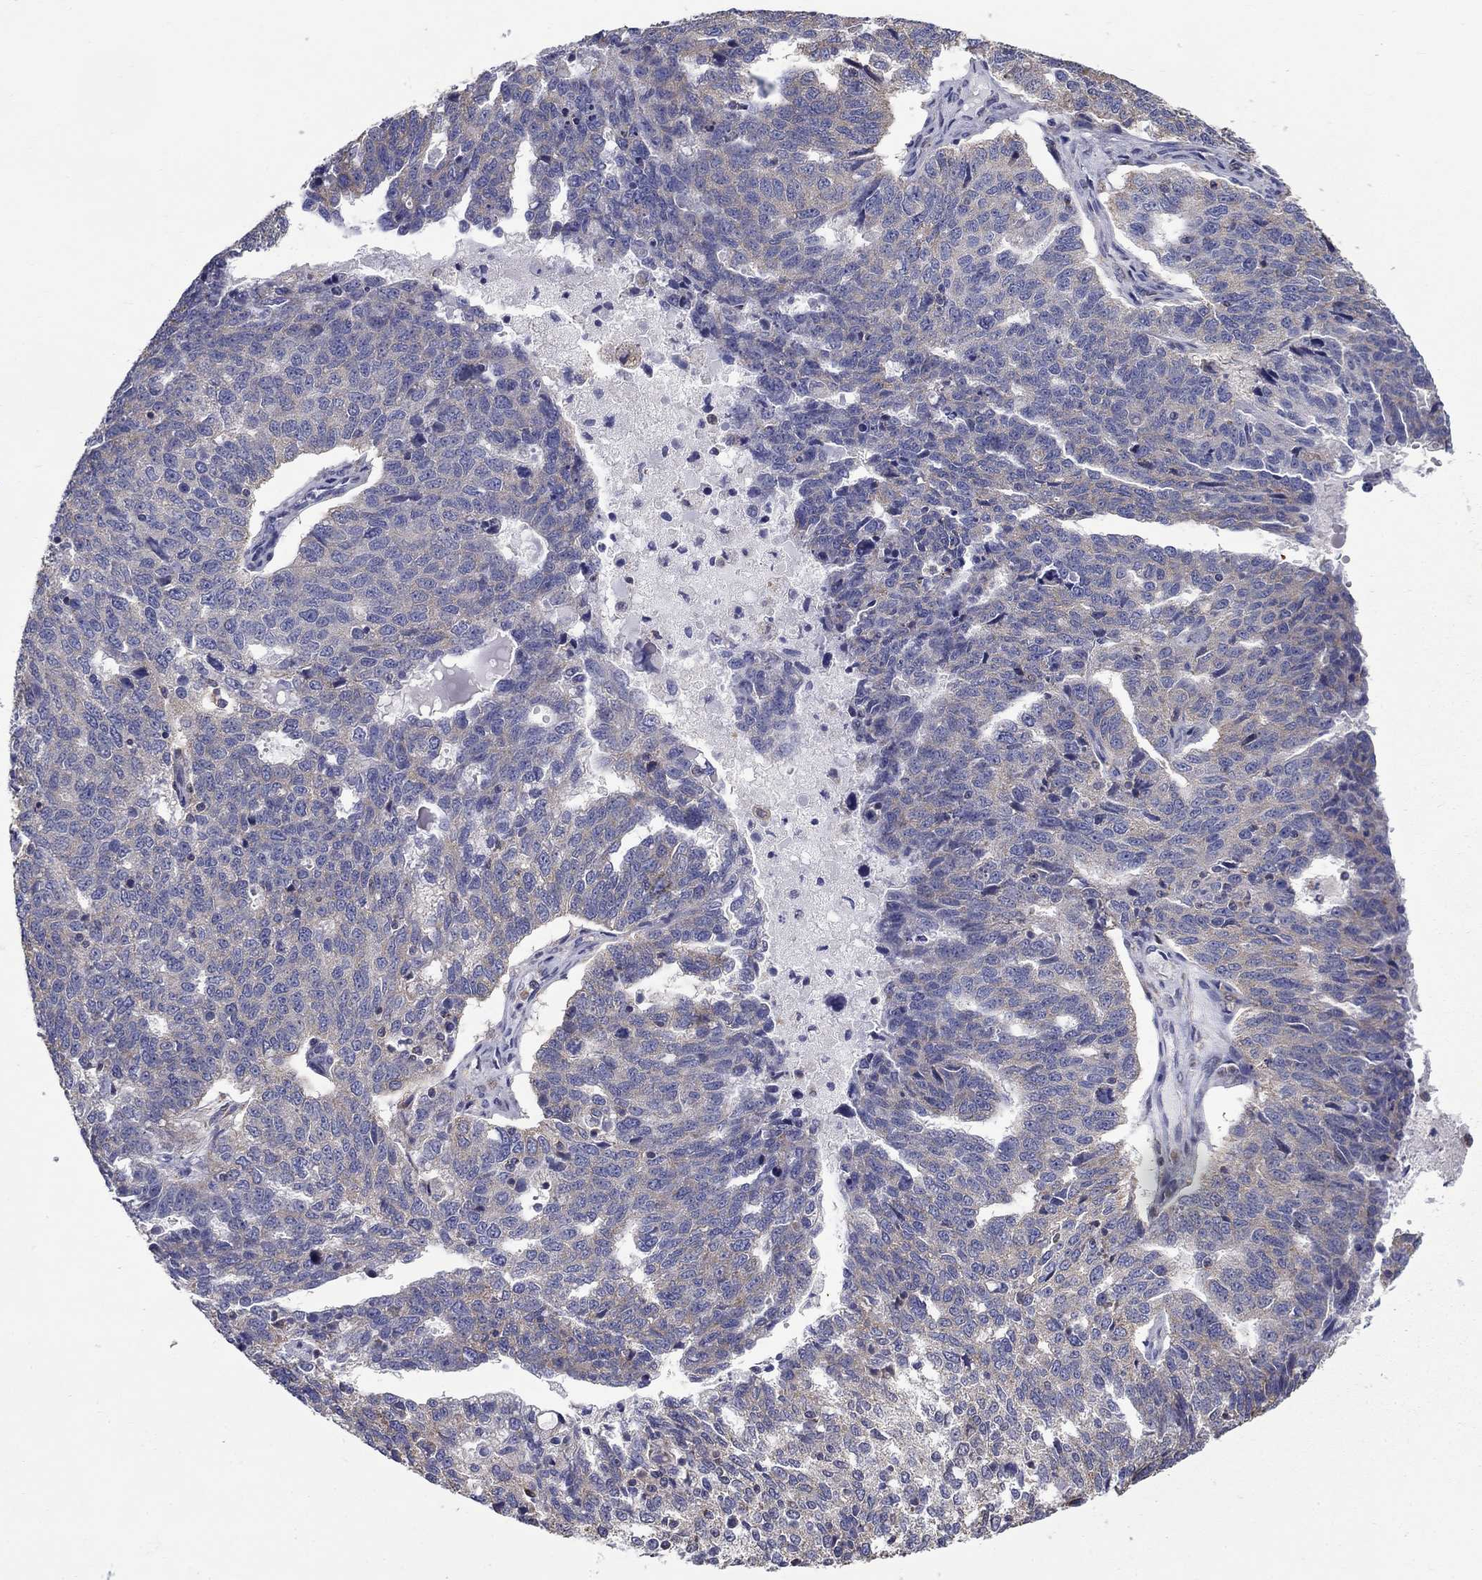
{"staining": {"intensity": "weak", "quantity": "<25%", "location": "cytoplasmic/membranous"}, "tissue": "ovarian cancer", "cell_type": "Tumor cells", "image_type": "cancer", "snomed": [{"axis": "morphology", "description": "Cystadenocarcinoma, serous, NOS"}, {"axis": "topography", "description": "Ovary"}], "caption": "An immunohistochemistry (IHC) micrograph of ovarian serous cystadenocarcinoma is shown. There is no staining in tumor cells of ovarian serous cystadenocarcinoma.", "gene": "NME5", "patient": {"sex": "female", "age": 71}}